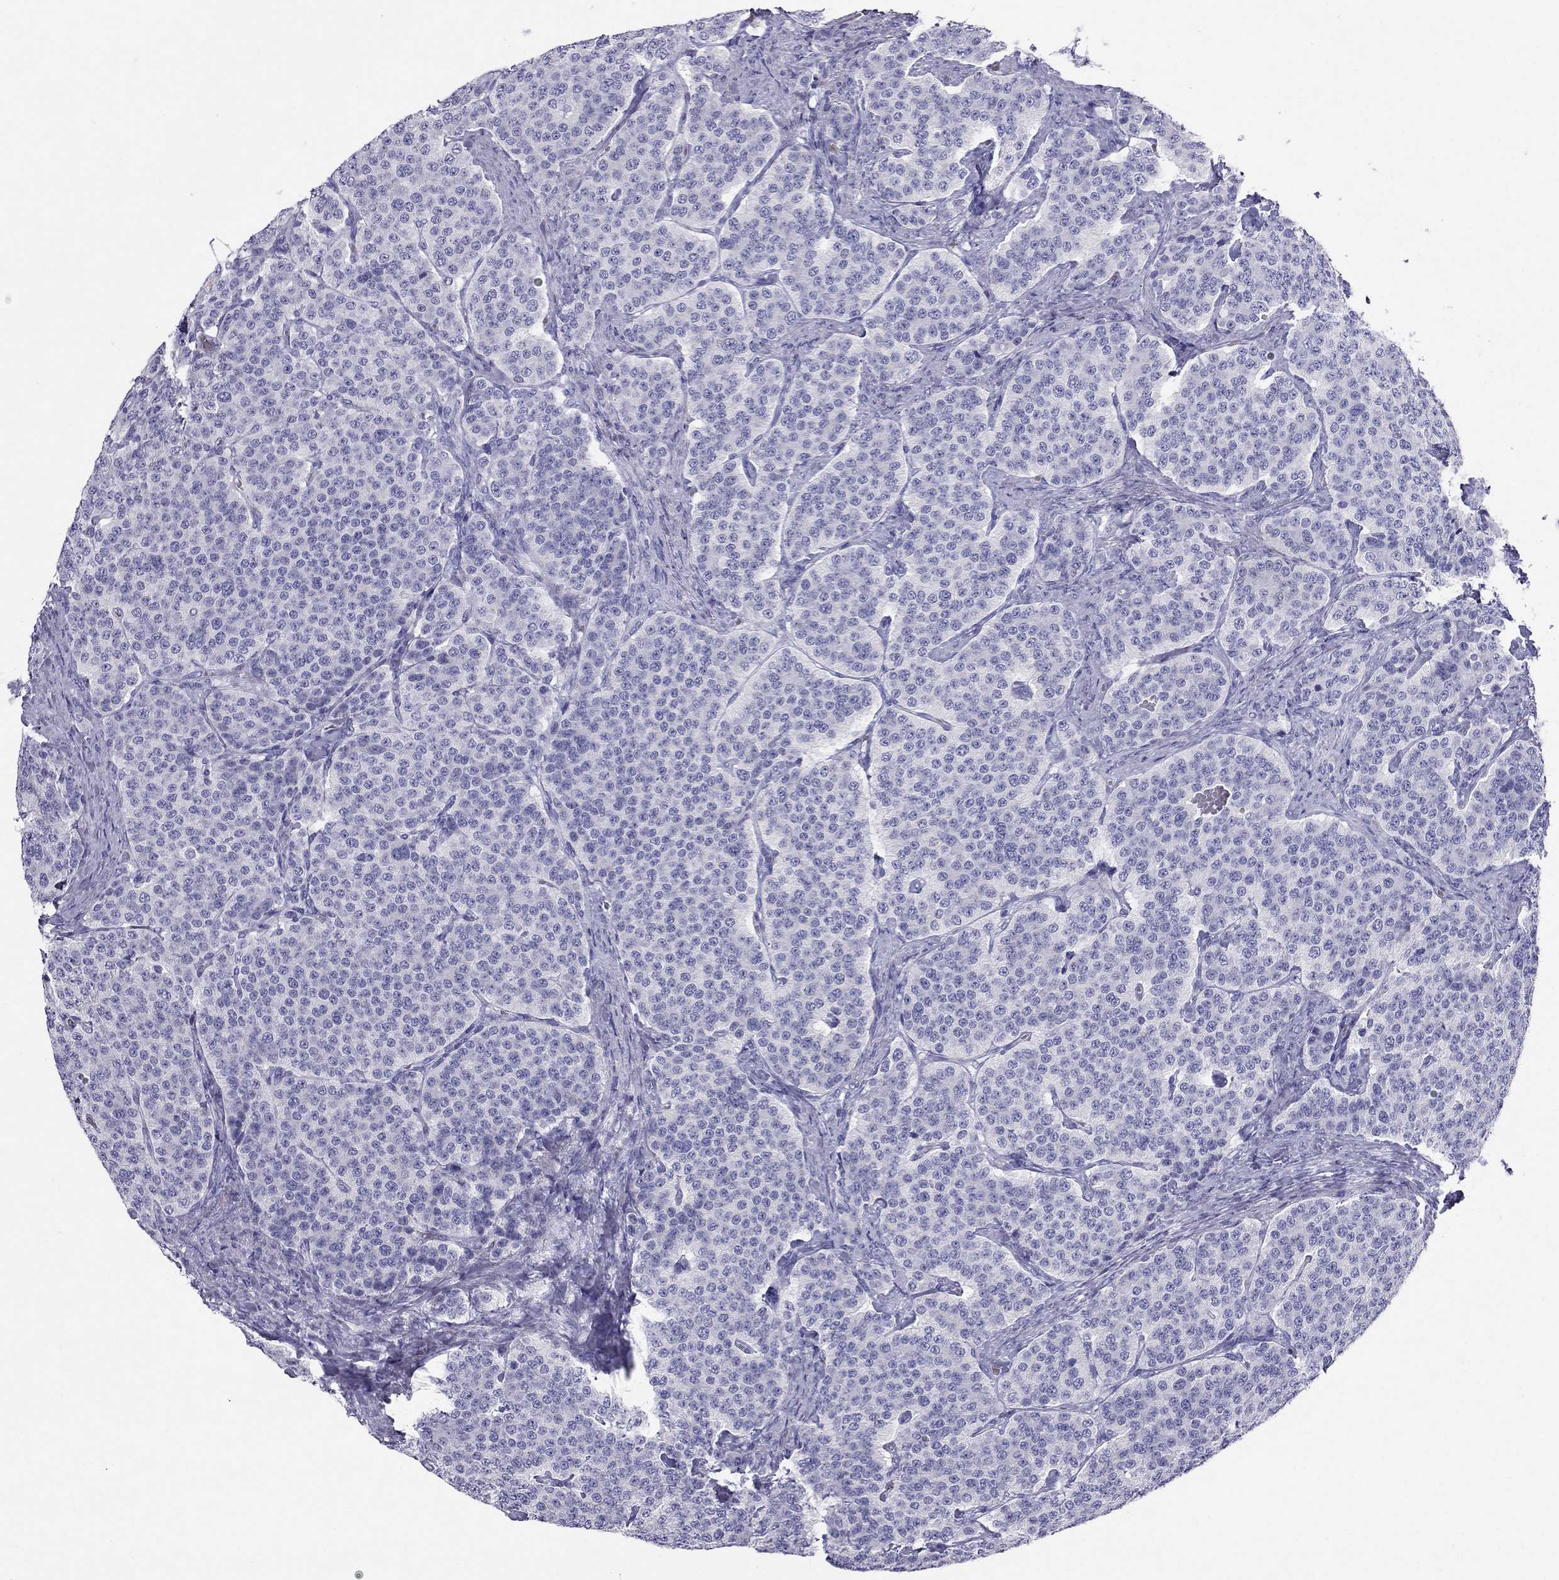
{"staining": {"intensity": "negative", "quantity": "none", "location": "none"}, "tissue": "carcinoid", "cell_type": "Tumor cells", "image_type": "cancer", "snomed": [{"axis": "morphology", "description": "Carcinoid, malignant, NOS"}, {"axis": "topography", "description": "Small intestine"}], "caption": "Carcinoid (malignant) stained for a protein using immunohistochemistry (IHC) displays no positivity tumor cells.", "gene": "DNAAF6", "patient": {"sex": "female", "age": 58}}